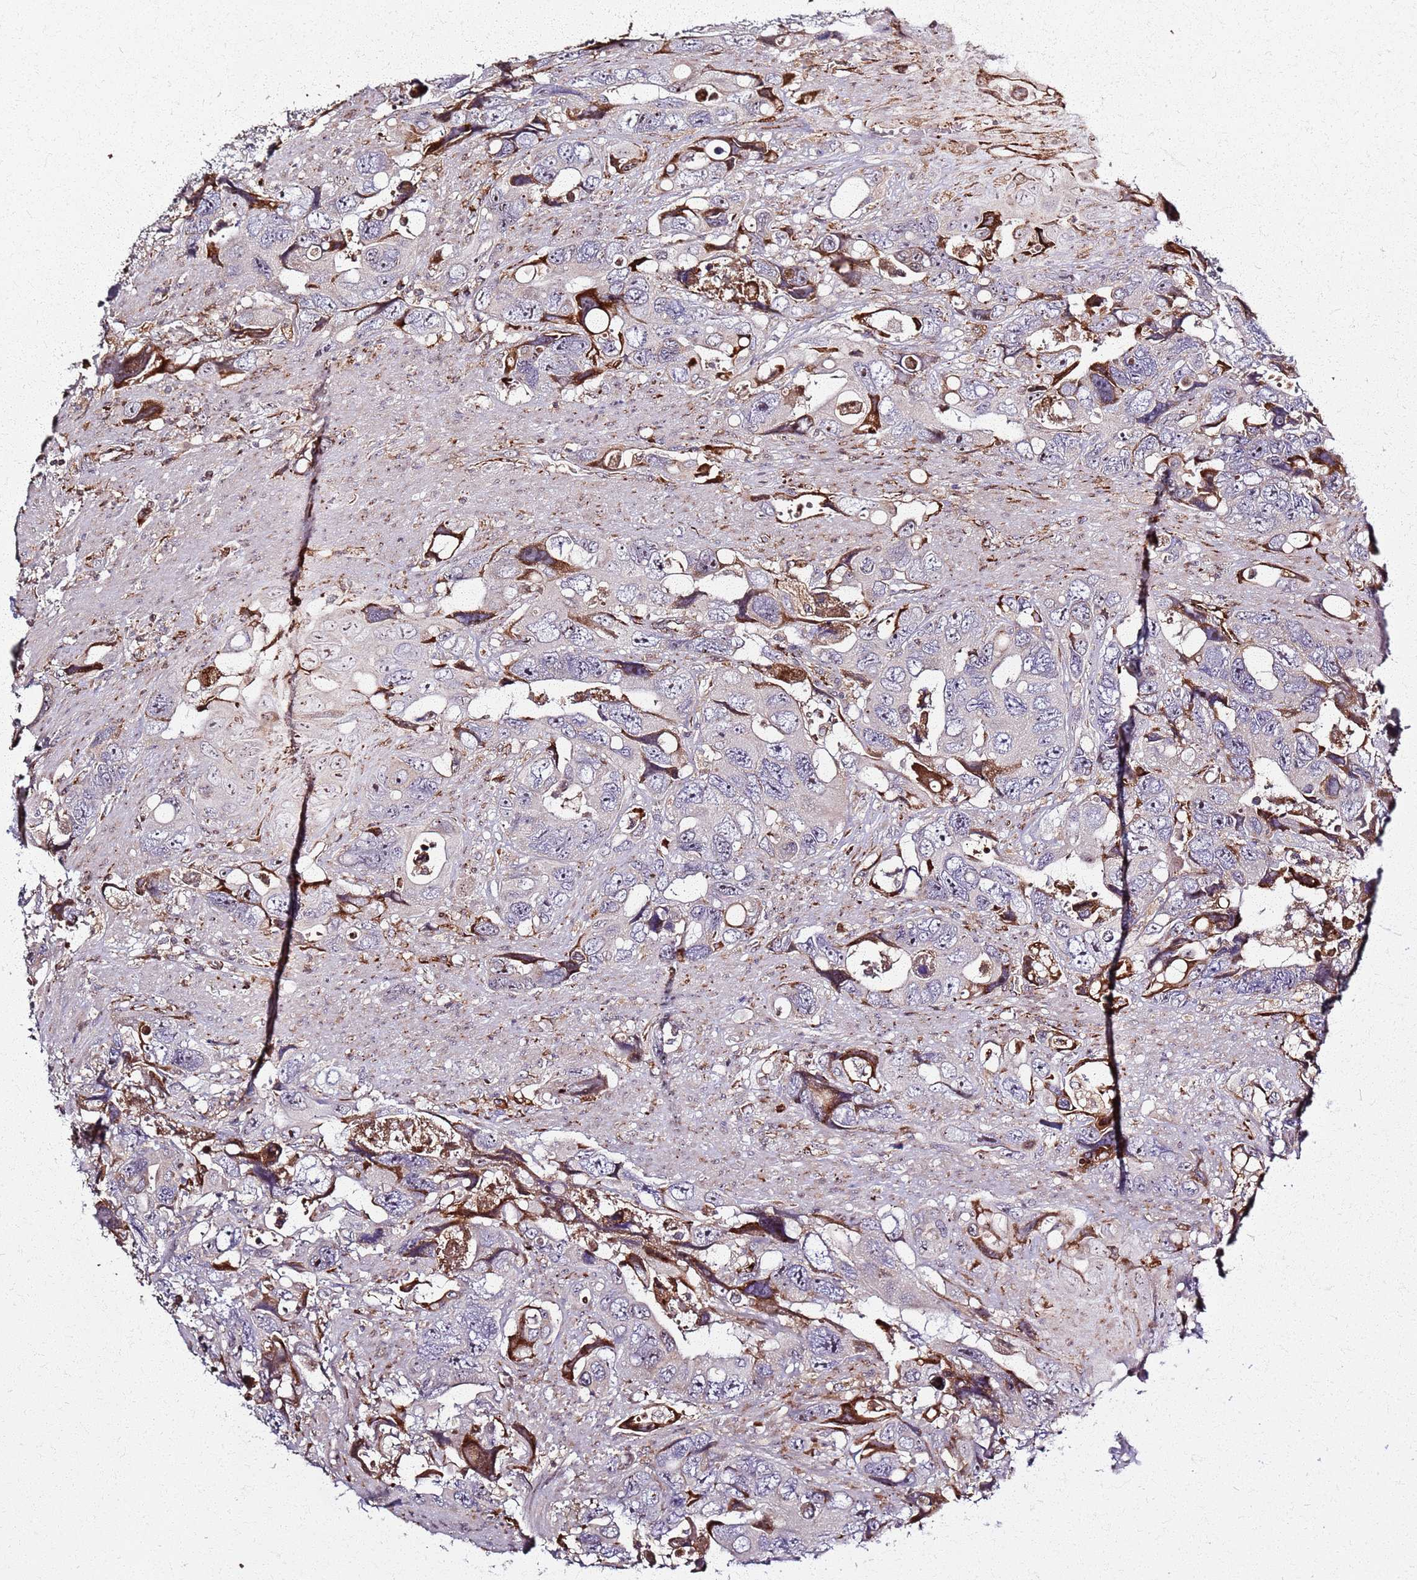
{"staining": {"intensity": "strong", "quantity": "<25%", "location": "cytoplasmic/membranous"}, "tissue": "colorectal cancer", "cell_type": "Tumor cells", "image_type": "cancer", "snomed": [{"axis": "morphology", "description": "Adenocarcinoma, NOS"}, {"axis": "topography", "description": "Rectum"}], "caption": "Immunohistochemical staining of human adenocarcinoma (colorectal) exhibits medium levels of strong cytoplasmic/membranous positivity in about <25% of tumor cells.", "gene": "KRI1", "patient": {"sex": "male", "age": 57}}